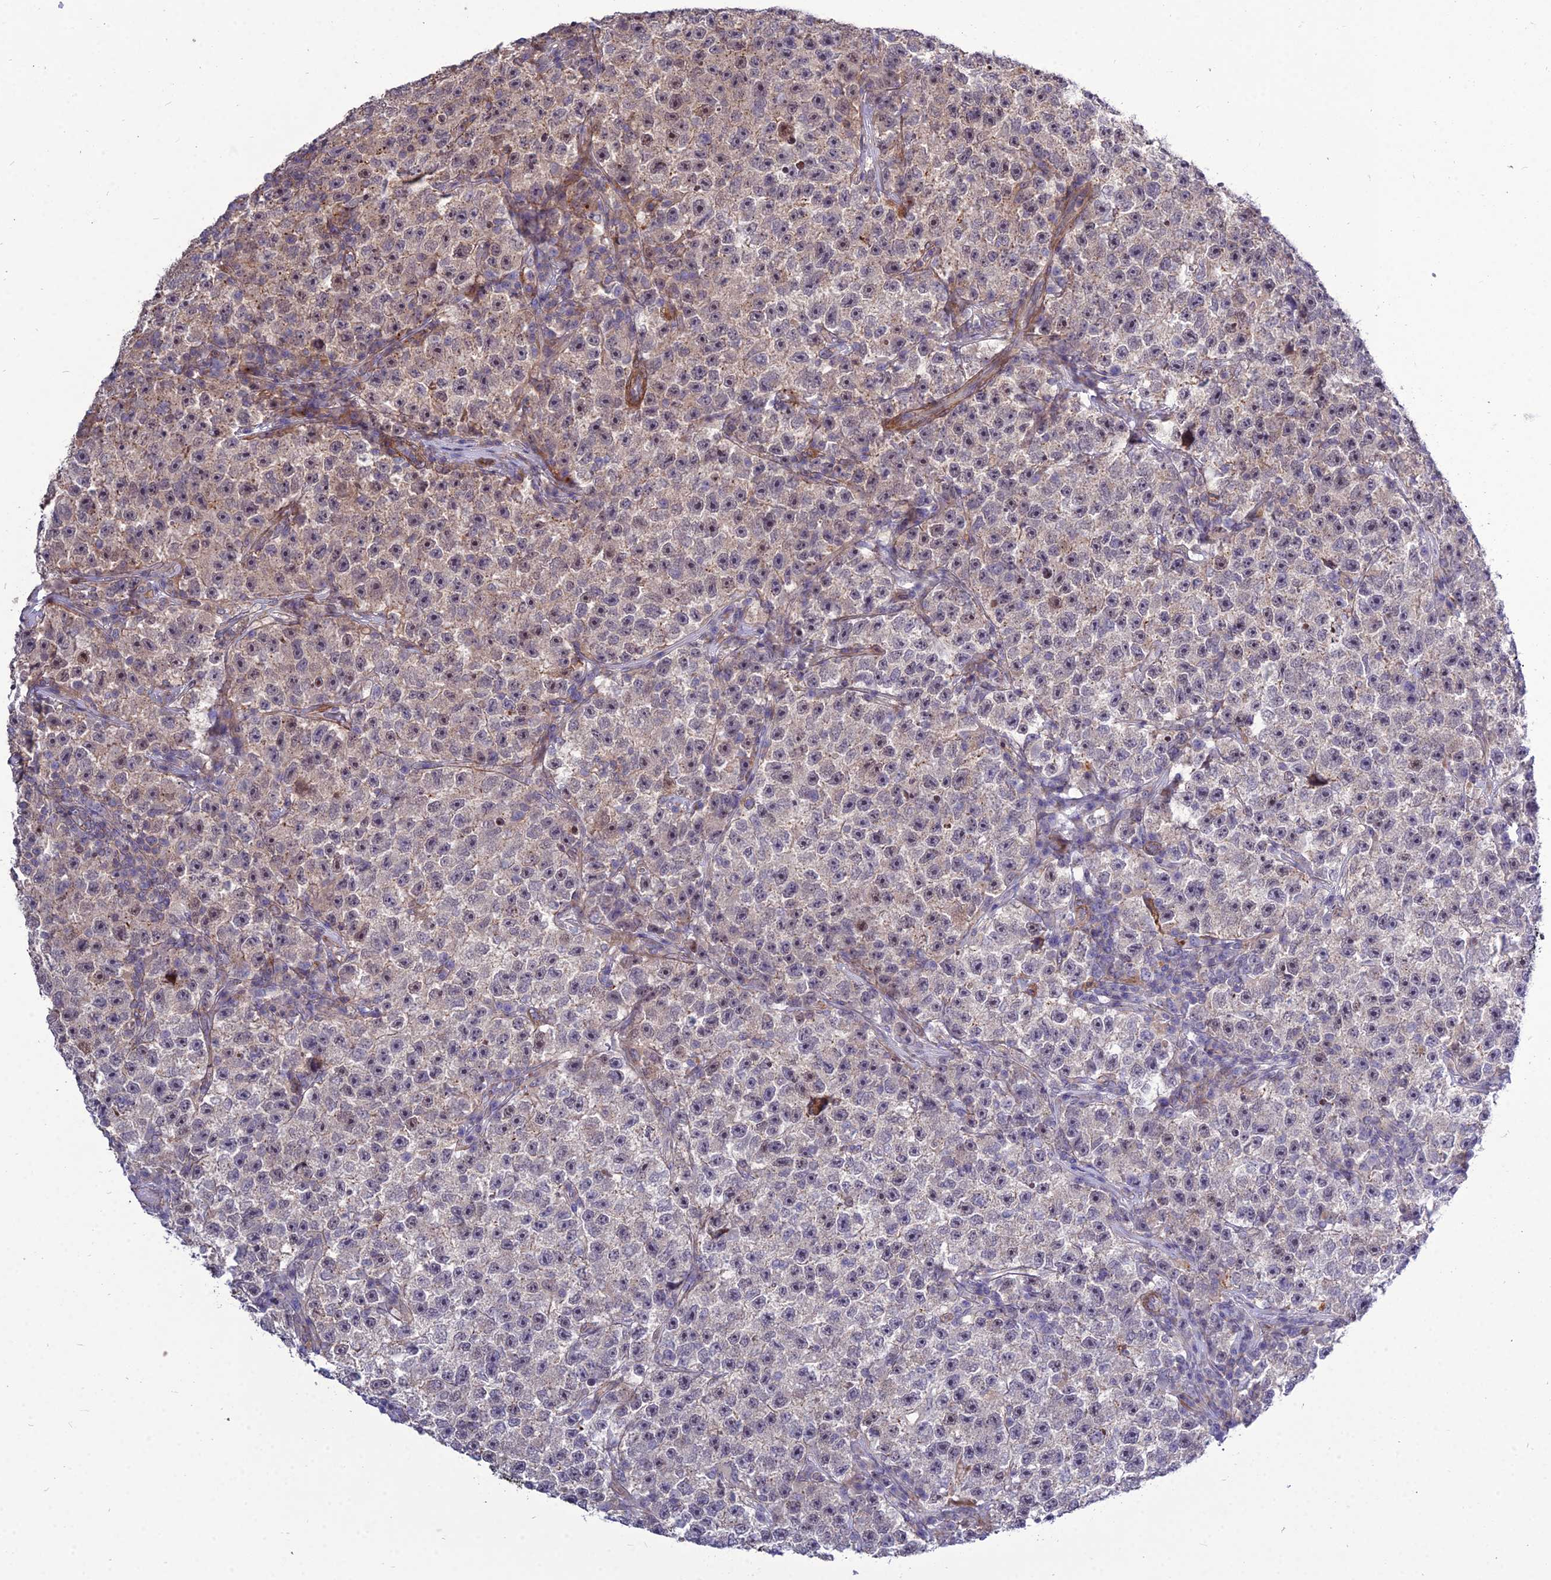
{"staining": {"intensity": "weak", "quantity": "<25%", "location": "nuclear"}, "tissue": "testis cancer", "cell_type": "Tumor cells", "image_type": "cancer", "snomed": [{"axis": "morphology", "description": "Seminoma, NOS"}, {"axis": "topography", "description": "Testis"}], "caption": "High magnification brightfield microscopy of testis cancer (seminoma) stained with DAB (3,3'-diaminobenzidine) (brown) and counterstained with hematoxylin (blue): tumor cells show no significant staining.", "gene": "TSPYL2", "patient": {"sex": "male", "age": 22}}